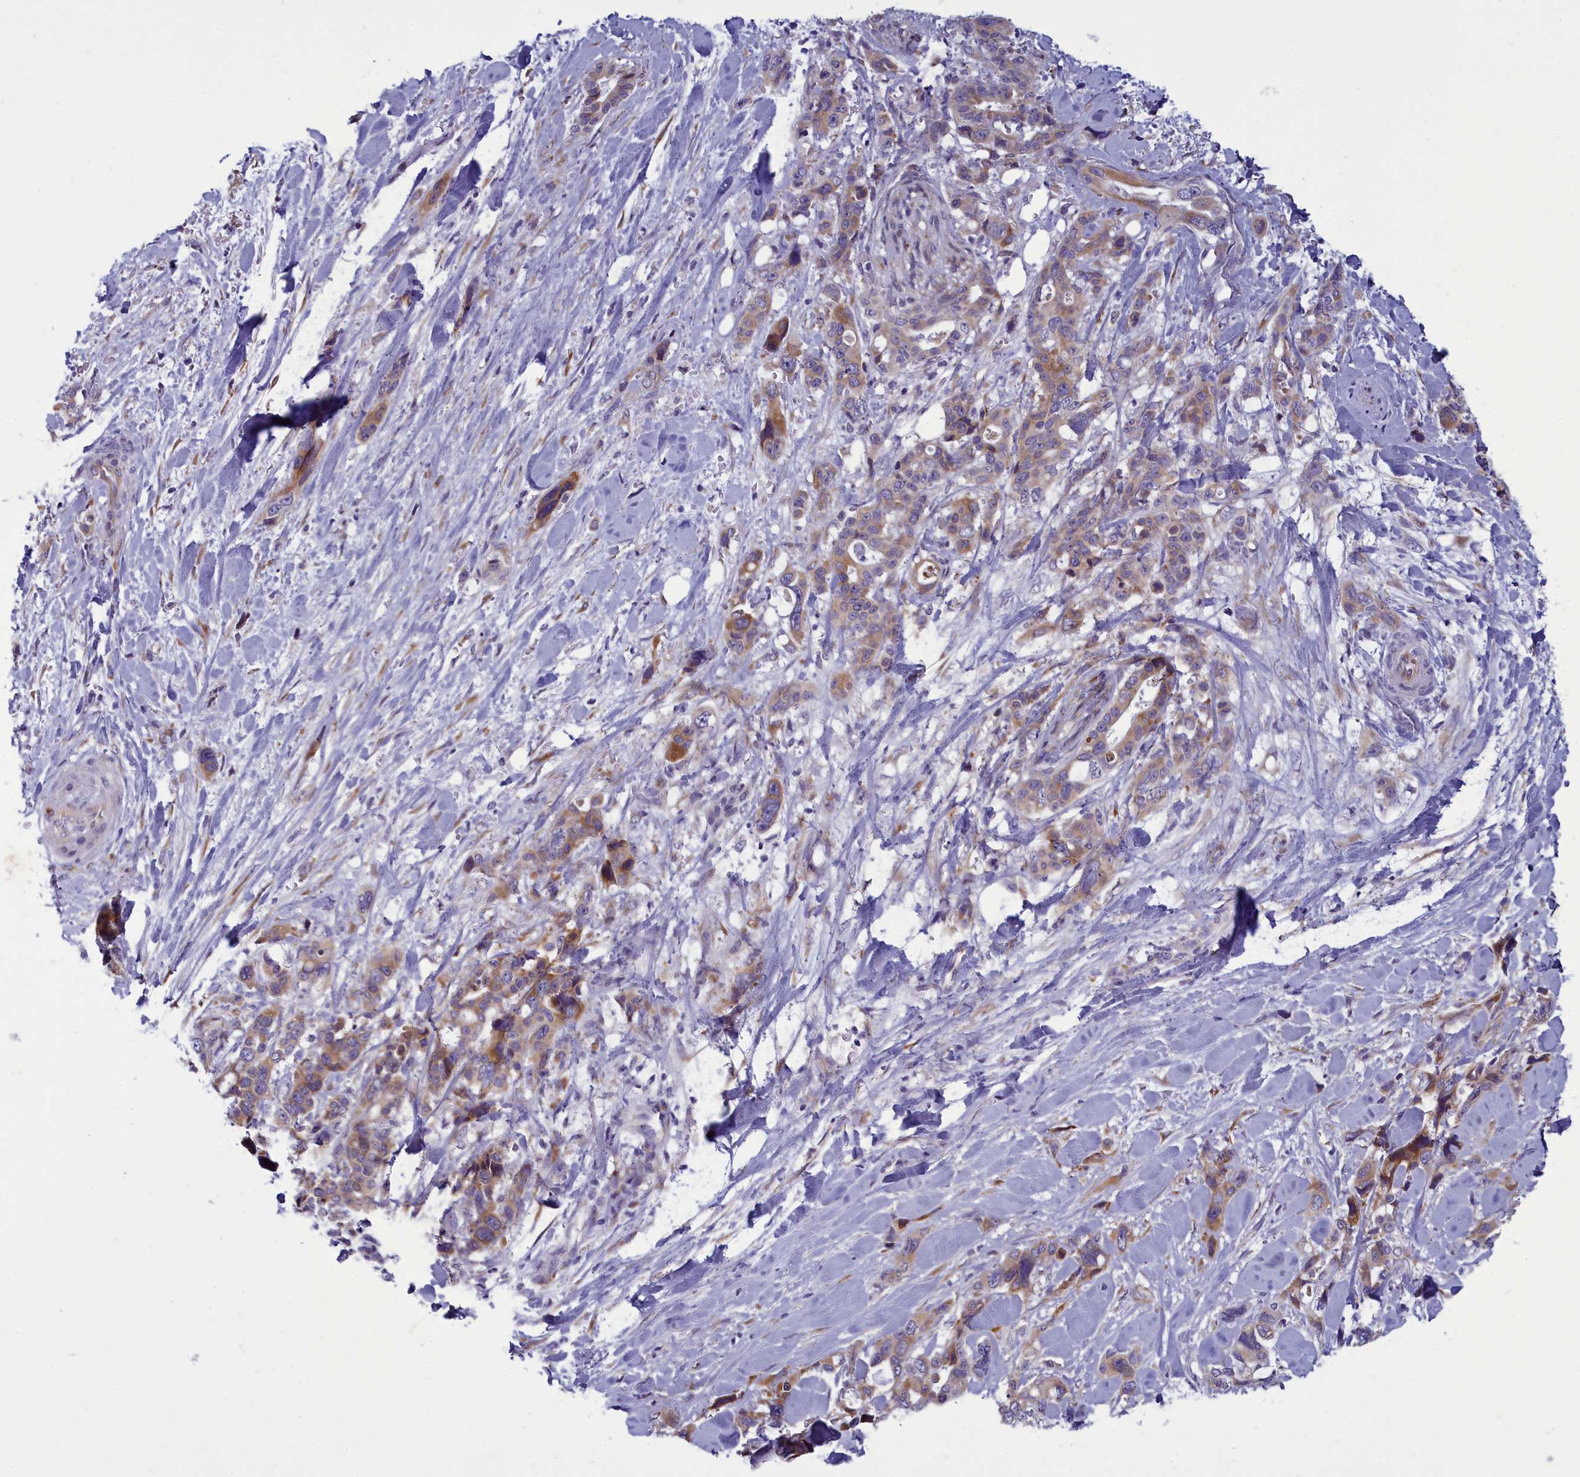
{"staining": {"intensity": "moderate", "quantity": ">75%", "location": "cytoplasmic/membranous"}, "tissue": "pancreatic cancer", "cell_type": "Tumor cells", "image_type": "cancer", "snomed": [{"axis": "morphology", "description": "Adenocarcinoma, NOS"}, {"axis": "topography", "description": "Pancreas"}], "caption": "An image showing moderate cytoplasmic/membranous staining in approximately >75% of tumor cells in adenocarcinoma (pancreatic), as visualized by brown immunohistochemical staining.", "gene": "CENATAC", "patient": {"sex": "male", "age": 46}}